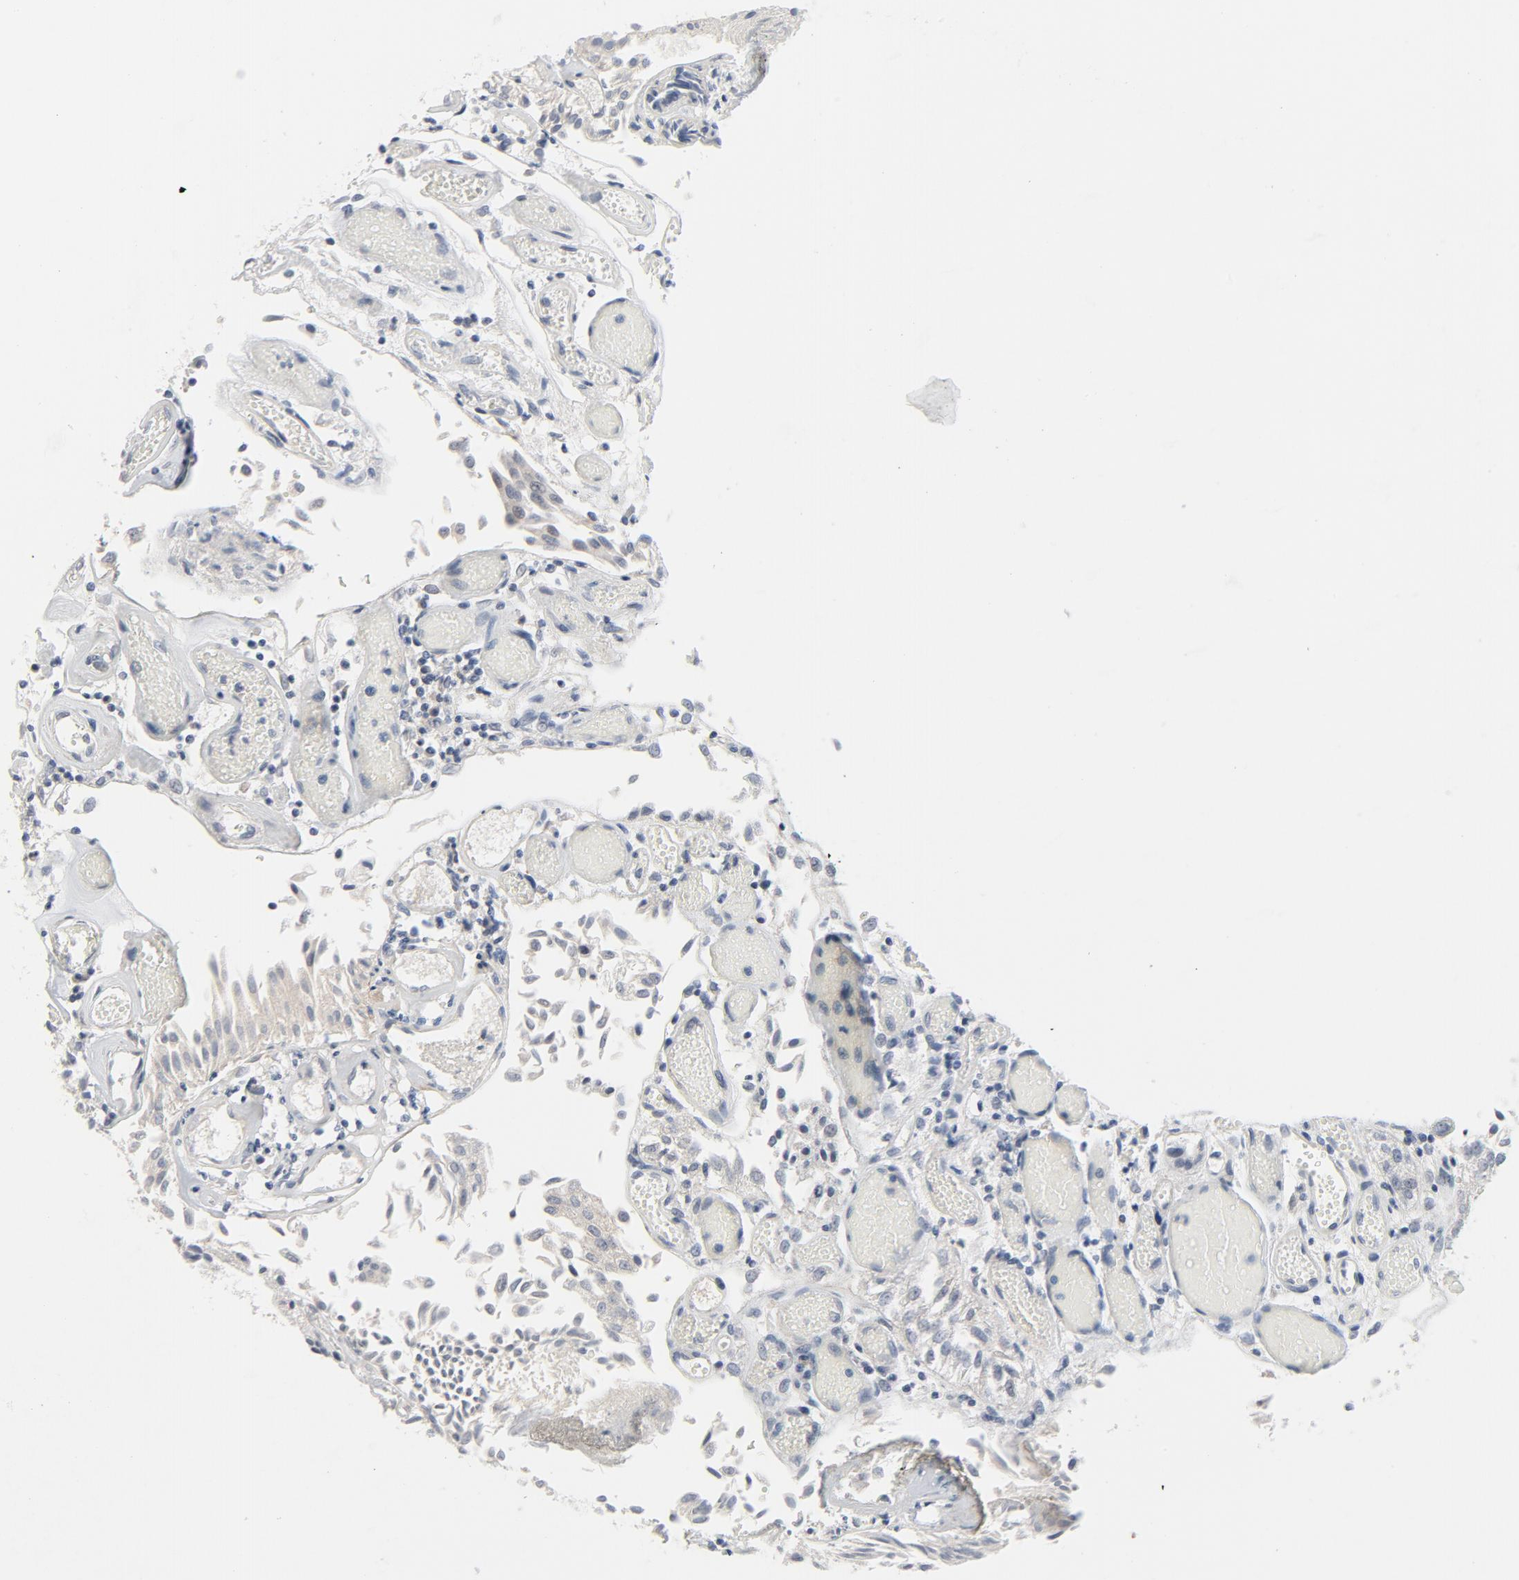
{"staining": {"intensity": "weak", "quantity": ">75%", "location": "cytoplasmic/membranous"}, "tissue": "urothelial cancer", "cell_type": "Tumor cells", "image_type": "cancer", "snomed": [{"axis": "morphology", "description": "Urothelial carcinoma, Low grade"}, {"axis": "topography", "description": "Urinary bladder"}], "caption": "There is low levels of weak cytoplasmic/membranous expression in tumor cells of low-grade urothelial carcinoma, as demonstrated by immunohistochemical staining (brown color).", "gene": "TSG101", "patient": {"sex": "male", "age": 86}}